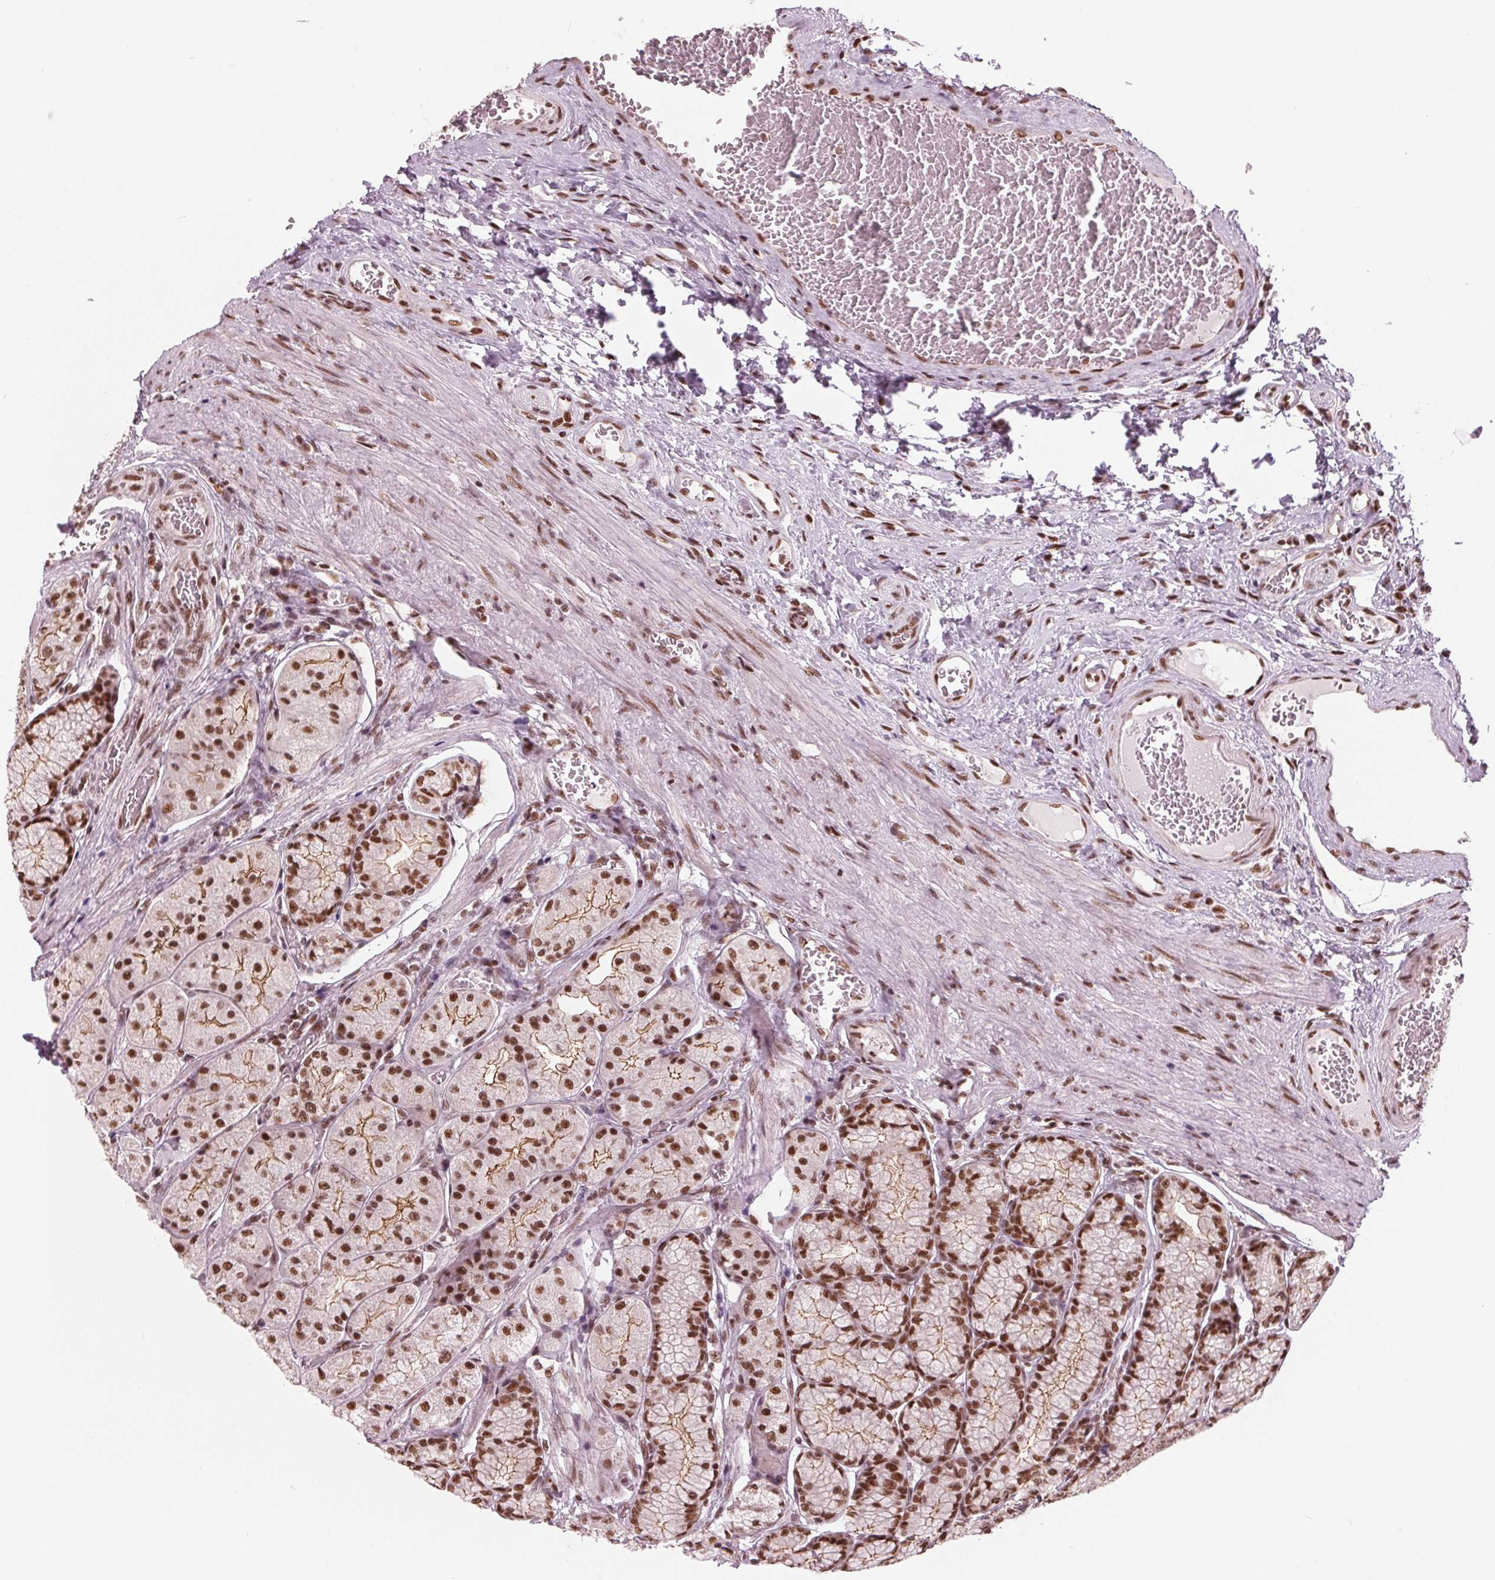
{"staining": {"intensity": "strong", "quantity": ">75%", "location": "cytoplasmic/membranous,nuclear"}, "tissue": "stomach", "cell_type": "Glandular cells", "image_type": "normal", "snomed": [{"axis": "morphology", "description": "Normal tissue, NOS"}, {"axis": "morphology", "description": "Adenocarcinoma, NOS"}, {"axis": "morphology", "description": "Adenocarcinoma, High grade"}, {"axis": "topography", "description": "Stomach, upper"}, {"axis": "topography", "description": "Stomach"}], "caption": "An immunohistochemistry photomicrograph of unremarkable tissue is shown. Protein staining in brown shows strong cytoplasmic/membranous,nuclear positivity in stomach within glandular cells. (Stains: DAB (3,3'-diaminobenzidine) in brown, nuclei in blue, Microscopy: brightfield microscopy at high magnification).", "gene": "LSM2", "patient": {"sex": "female", "age": 65}}